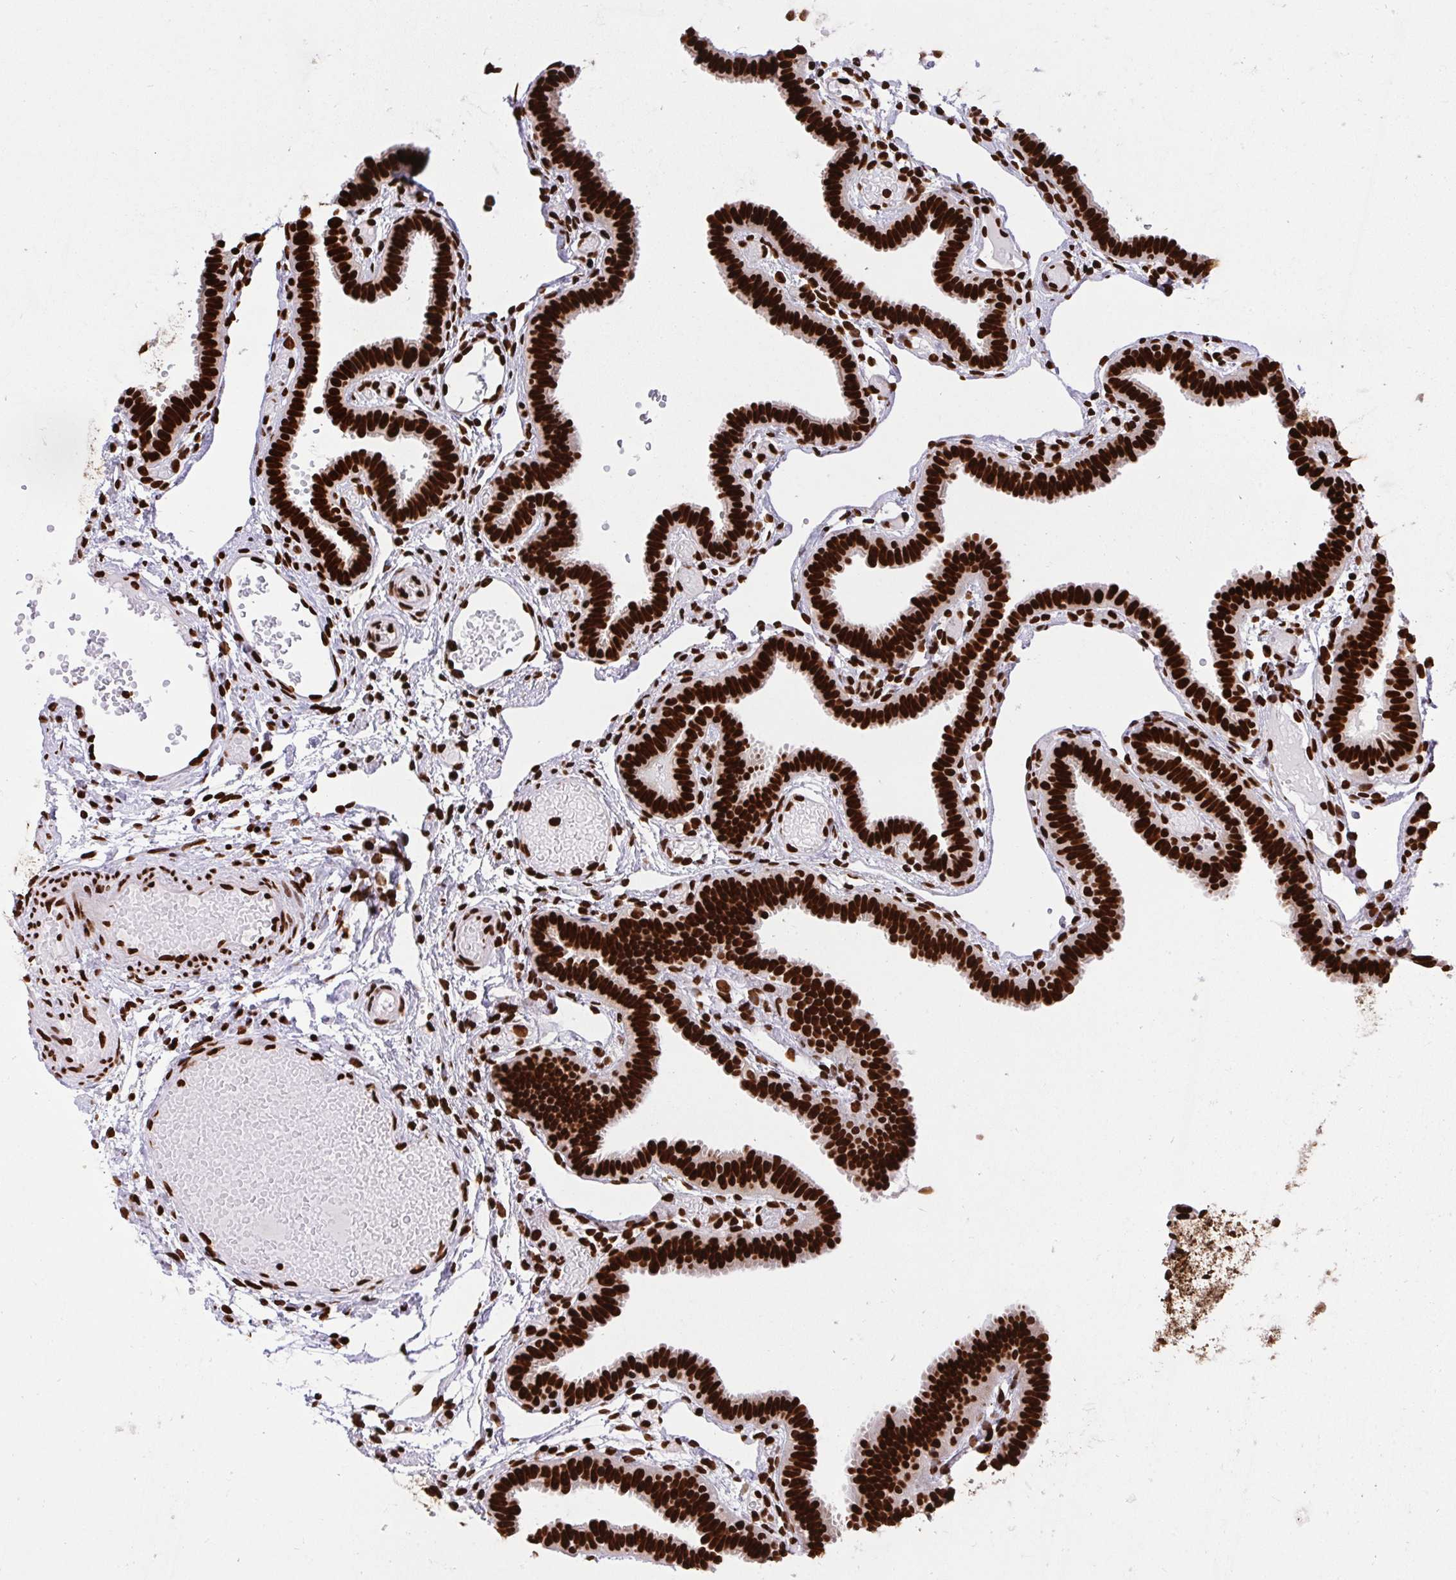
{"staining": {"intensity": "strong", "quantity": ">75%", "location": "nuclear"}, "tissue": "fallopian tube", "cell_type": "Glandular cells", "image_type": "normal", "snomed": [{"axis": "morphology", "description": "Normal tissue, NOS"}, {"axis": "topography", "description": "Fallopian tube"}], "caption": "A brown stain labels strong nuclear expression of a protein in glandular cells of benign human fallopian tube. Immunohistochemistry (ihc) stains the protein in brown and the nuclei are stained blue.", "gene": "HNRNPL", "patient": {"sex": "female", "age": 37}}